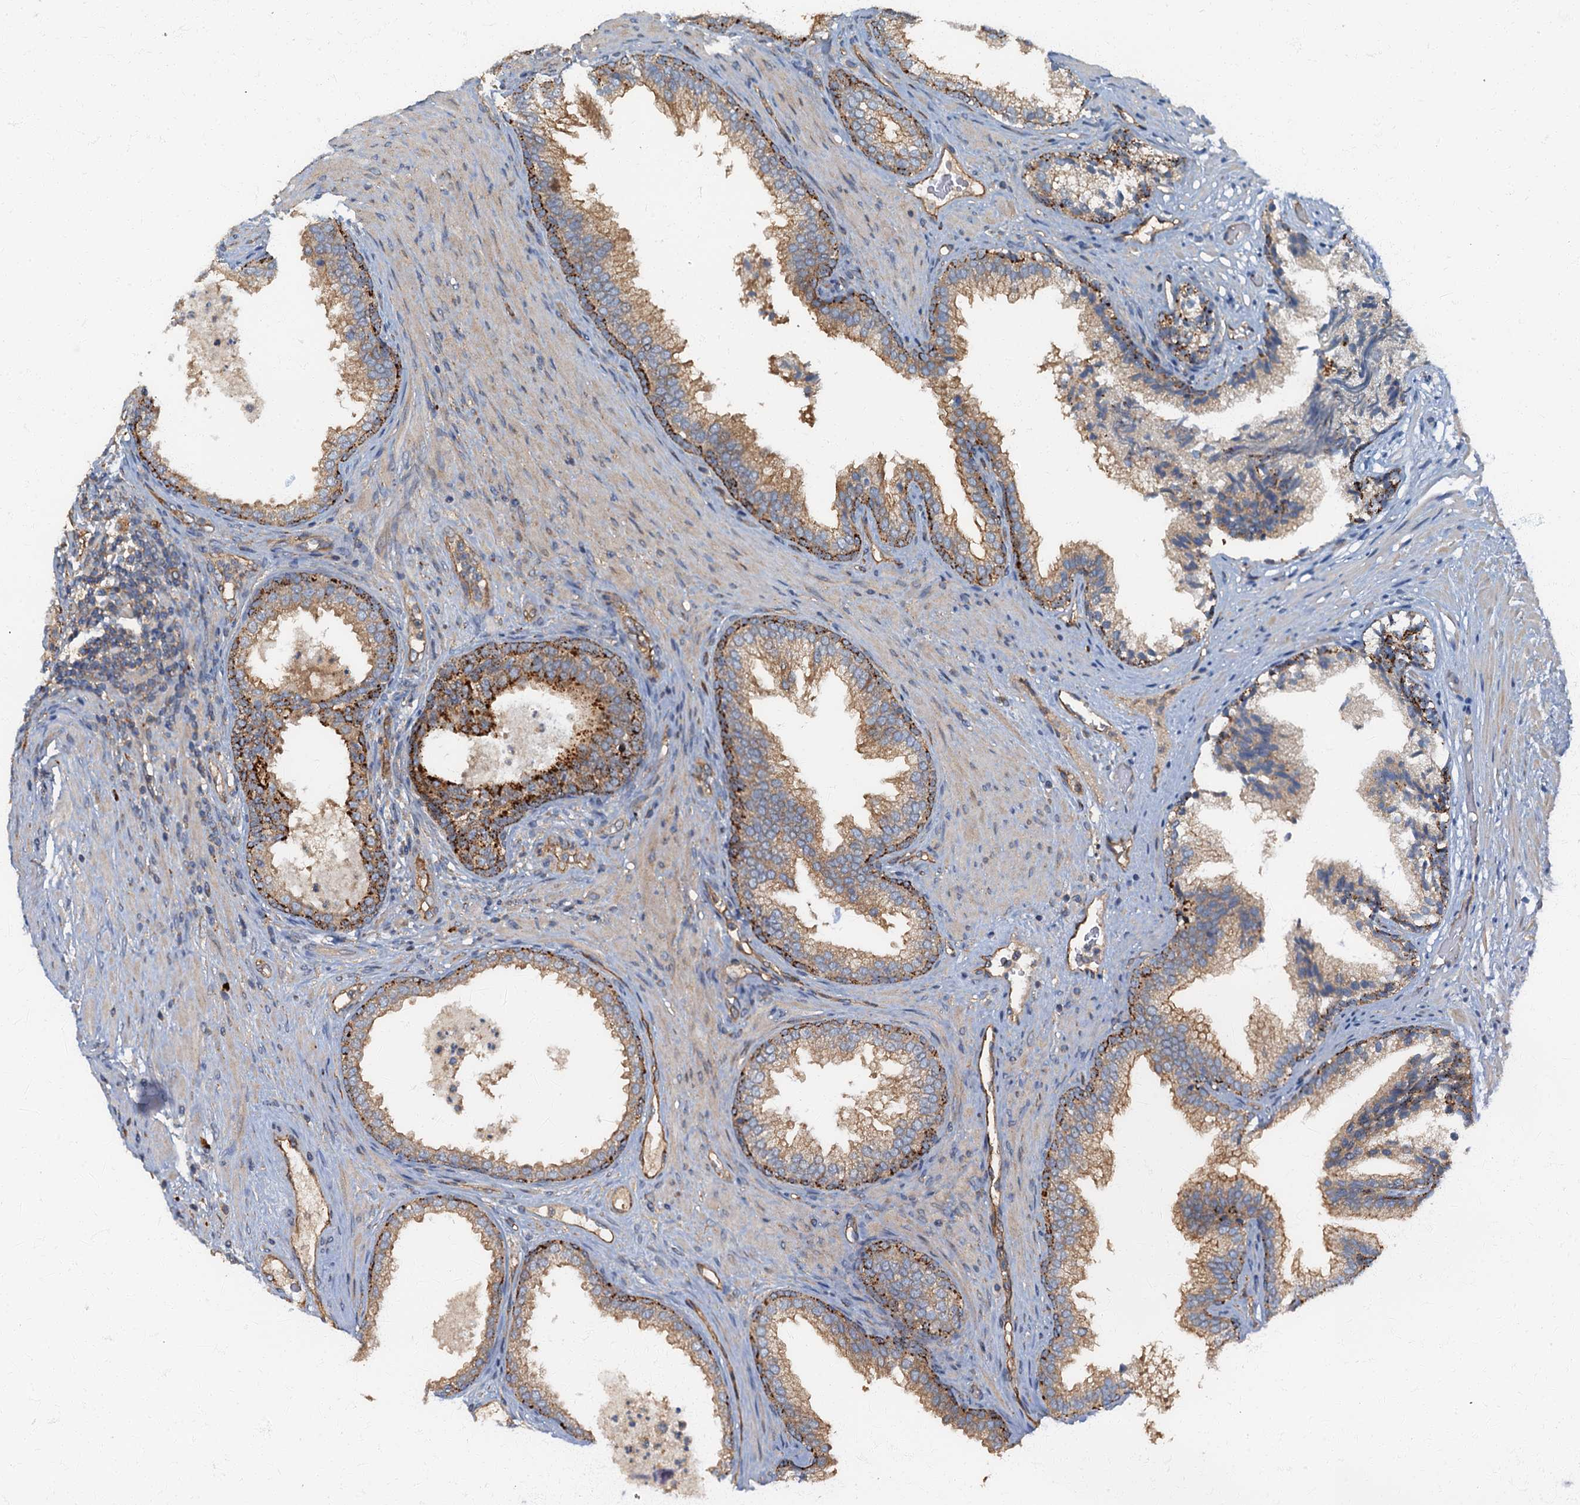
{"staining": {"intensity": "strong", "quantity": "25%-75%", "location": "cytoplasmic/membranous"}, "tissue": "prostate", "cell_type": "Glandular cells", "image_type": "normal", "snomed": [{"axis": "morphology", "description": "Normal tissue, NOS"}, {"axis": "topography", "description": "Prostate"}], "caption": "This is an image of immunohistochemistry staining of benign prostate, which shows strong positivity in the cytoplasmic/membranous of glandular cells.", "gene": "ARL11", "patient": {"sex": "male", "age": 76}}